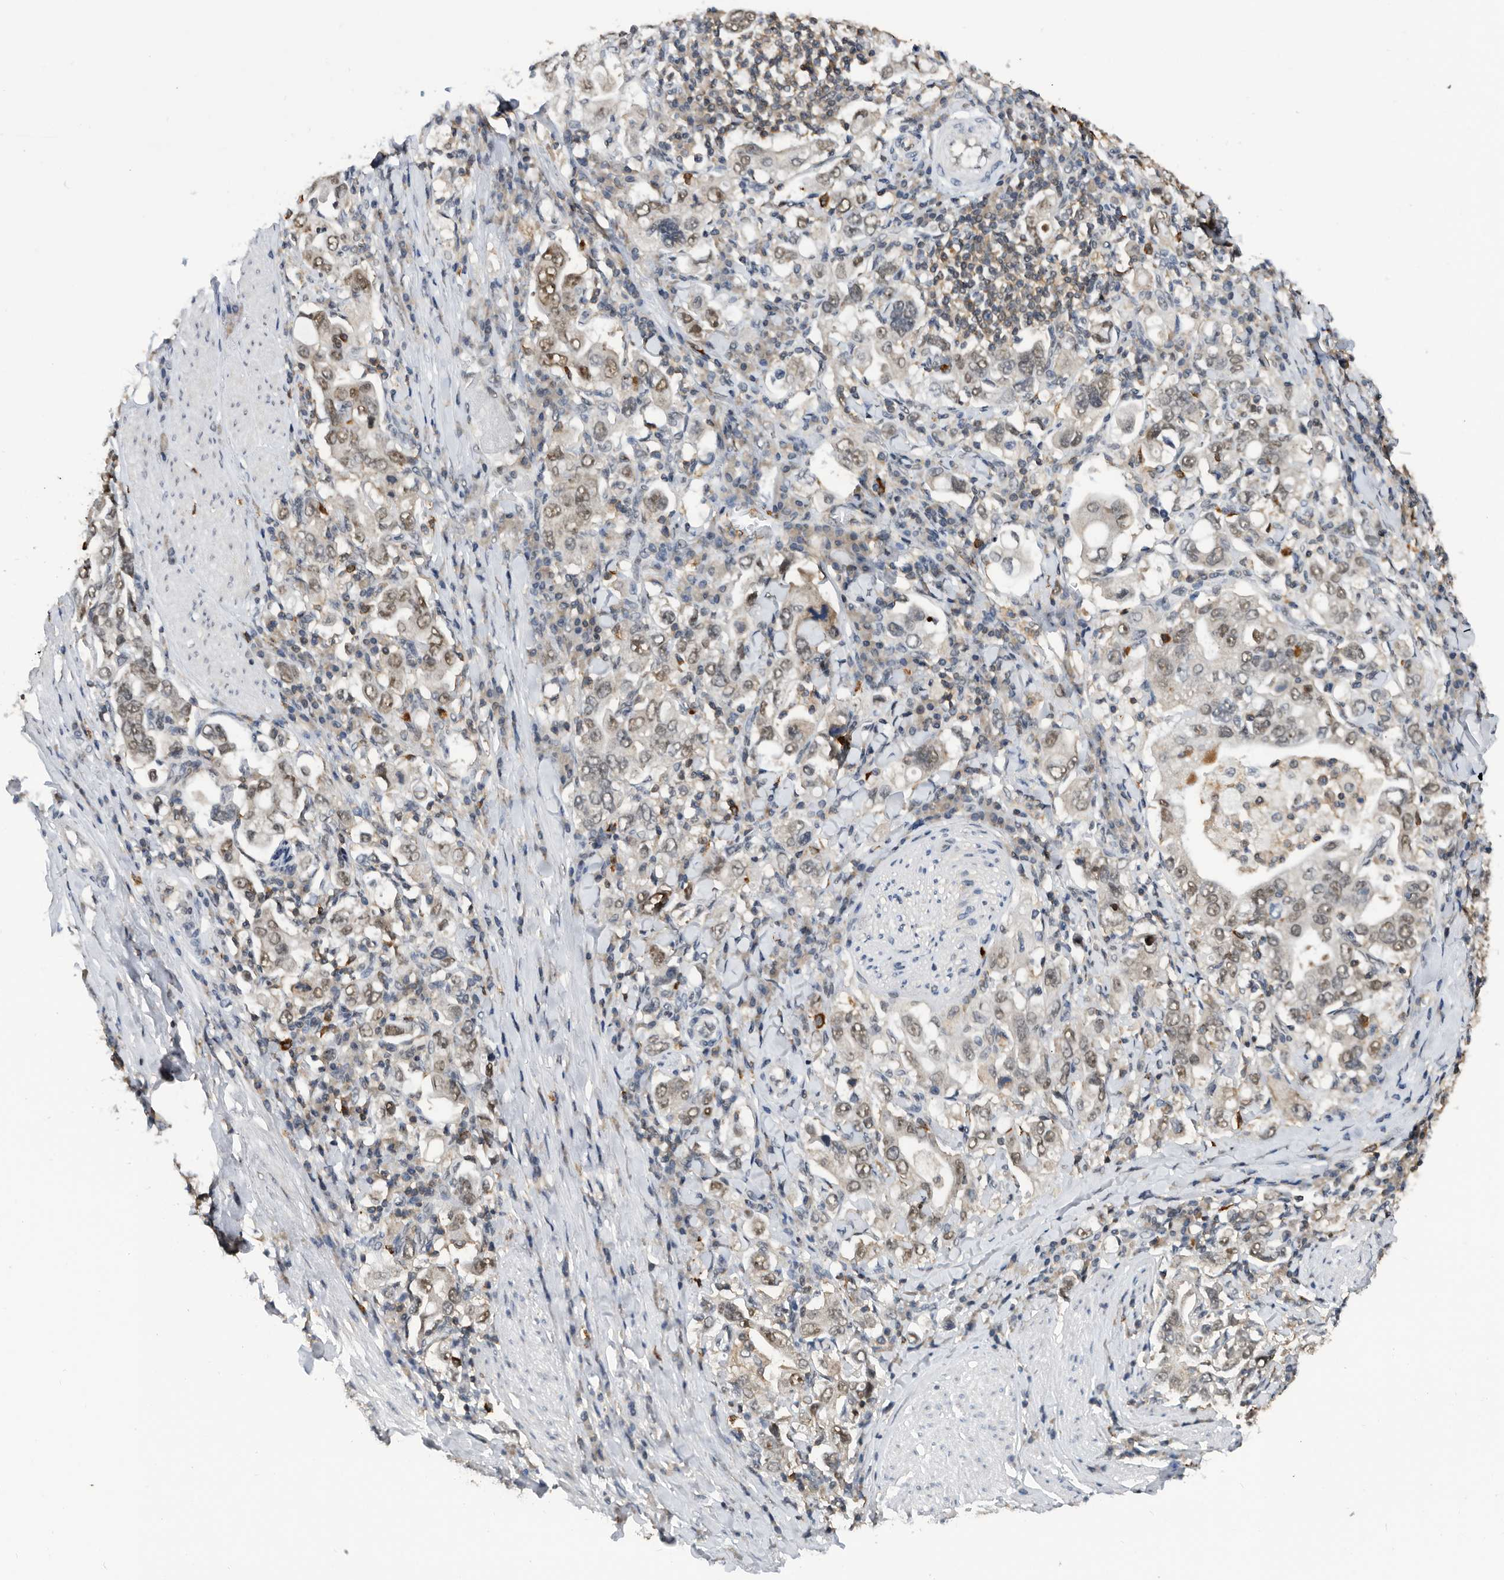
{"staining": {"intensity": "weak", "quantity": "25%-75%", "location": "nuclear"}, "tissue": "stomach cancer", "cell_type": "Tumor cells", "image_type": "cancer", "snomed": [{"axis": "morphology", "description": "Adenocarcinoma, NOS"}, {"axis": "topography", "description": "Stomach, upper"}], "caption": "The image exhibits a brown stain indicating the presence of a protein in the nuclear of tumor cells in adenocarcinoma (stomach).", "gene": "ZNF260", "patient": {"sex": "male", "age": 62}}